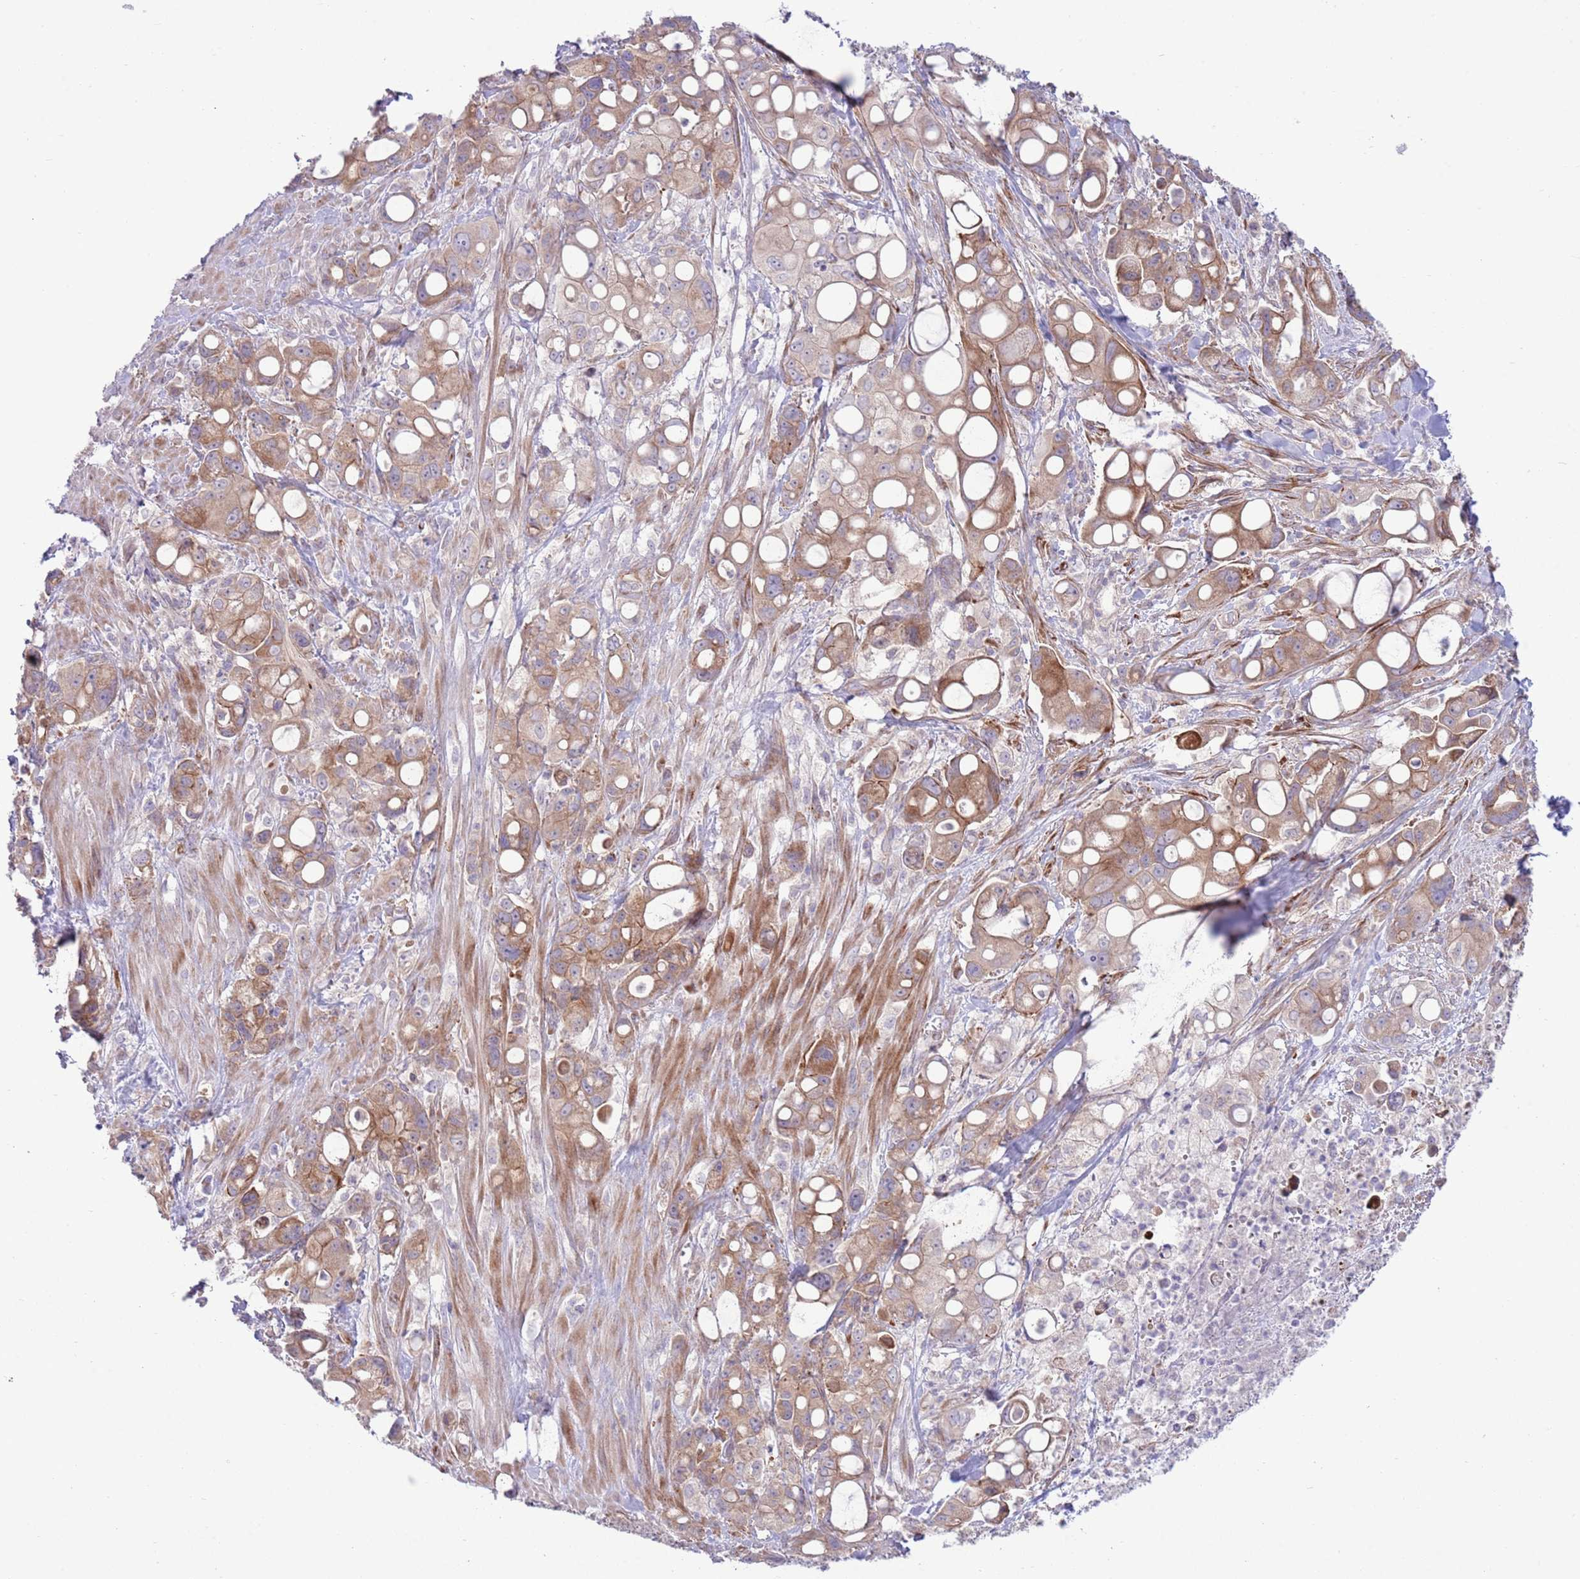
{"staining": {"intensity": "moderate", "quantity": "25%-75%", "location": "cytoplasmic/membranous"}, "tissue": "pancreatic cancer", "cell_type": "Tumor cells", "image_type": "cancer", "snomed": [{"axis": "morphology", "description": "Adenocarcinoma, NOS"}, {"axis": "topography", "description": "Pancreas"}], "caption": "High-magnification brightfield microscopy of pancreatic adenocarcinoma stained with DAB (3,3'-diaminobenzidine) (brown) and counterstained with hematoxylin (blue). tumor cells exhibit moderate cytoplasmic/membranous staining is seen in approximately25%-75% of cells. The protein of interest is shown in brown color, while the nuclei are stained blue.", "gene": "TOMM5", "patient": {"sex": "male", "age": 68}}